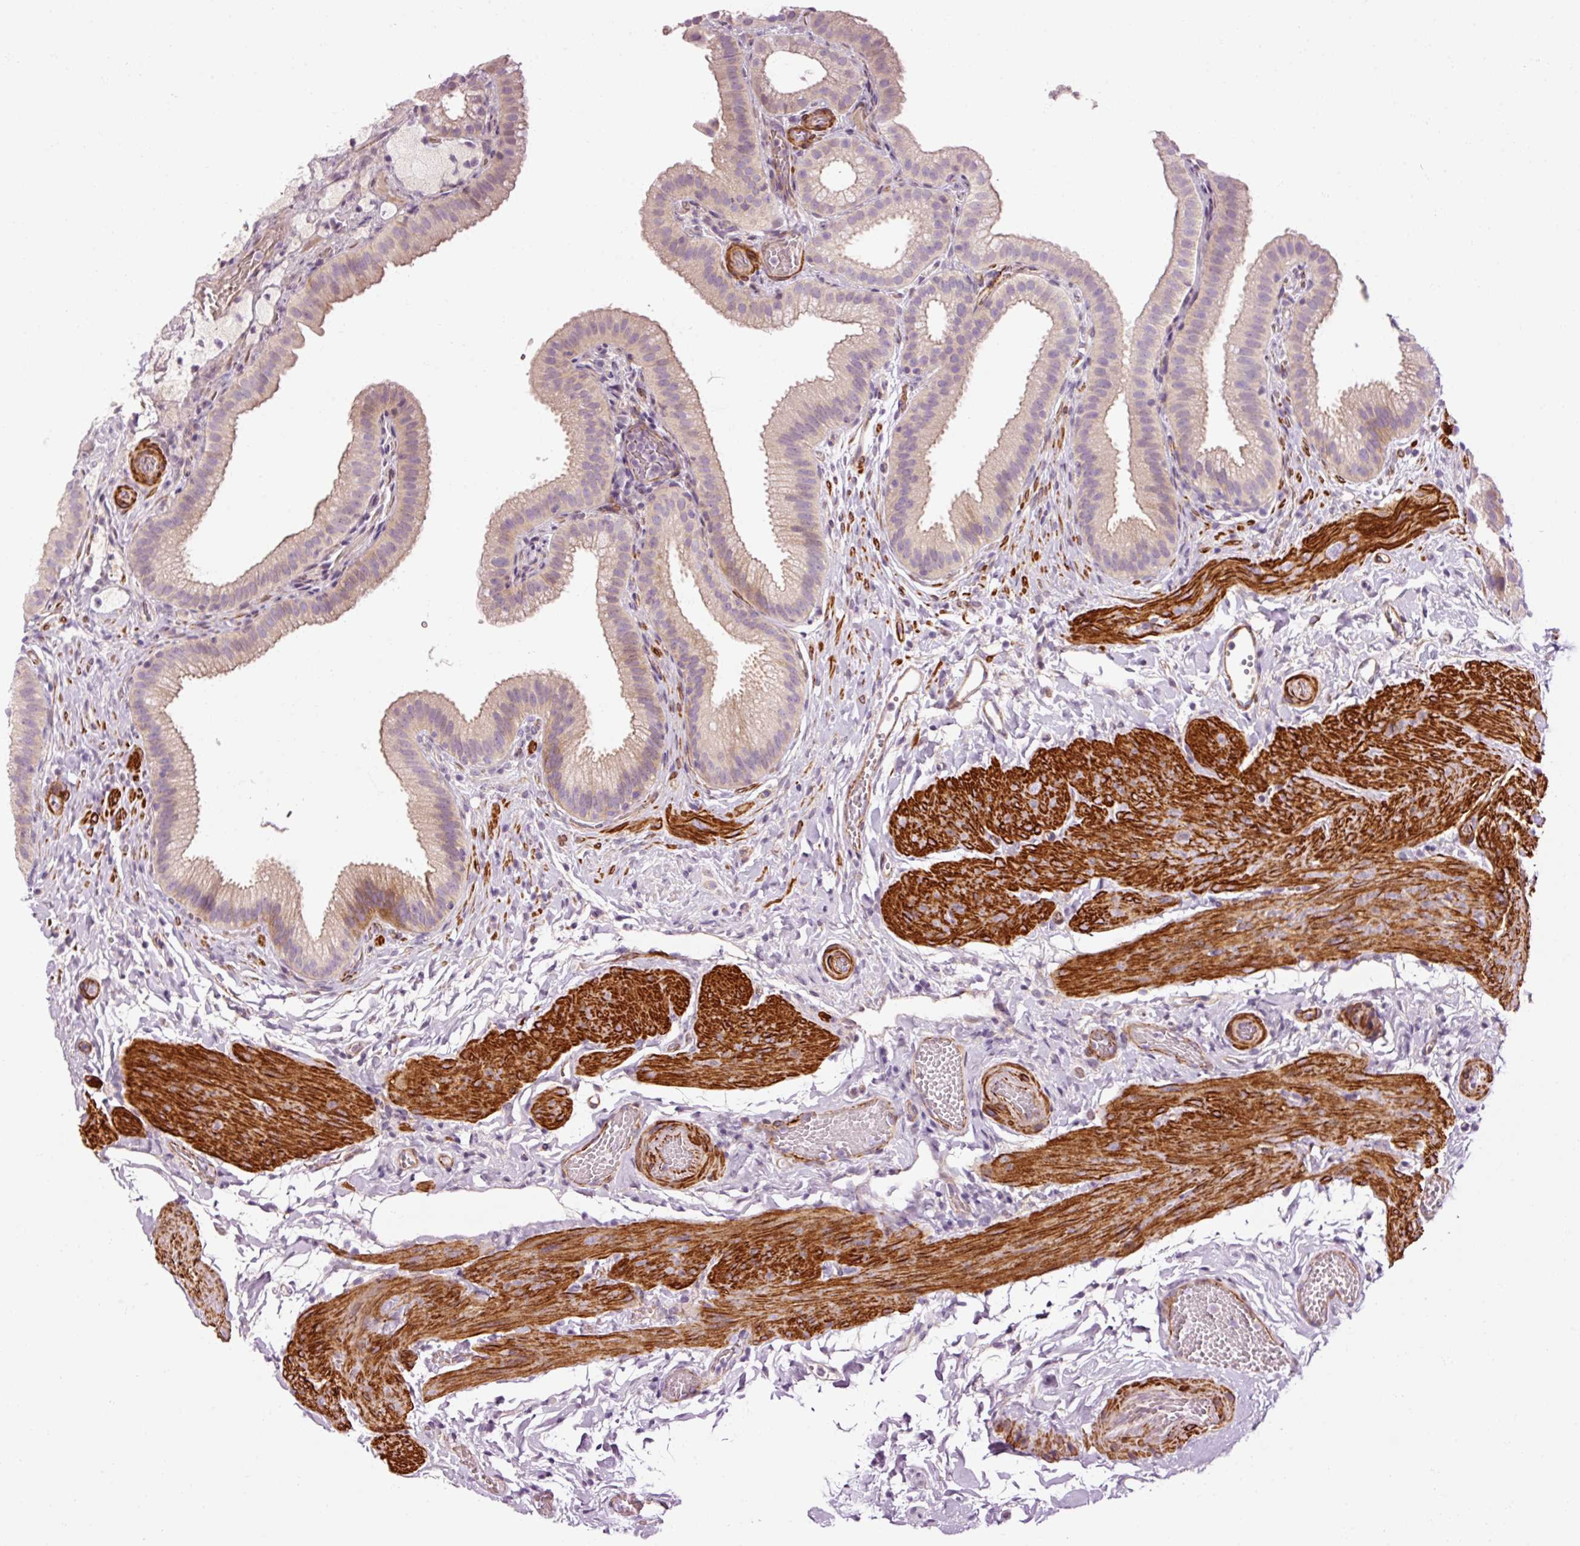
{"staining": {"intensity": "weak", "quantity": "25%-75%", "location": "cytoplasmic/membranous"}, "tissue": "gallbladder", "cell_type": "Glandular cells", "image_type": "normal", "snomed": [{"axis": "morphology", "description": "Normal tissue, NOS"}, {"axis": "topography", "description": "Gallbladder"}], "caption": "Immunohistochemical staining of normal gallbladder displays low levels of weak cytoplasmic/membranous expression in approximately 25%-75% of glandular cells.", "gene": "ANKRD20A1", "patient": {"sex": "female", "age": 63}}